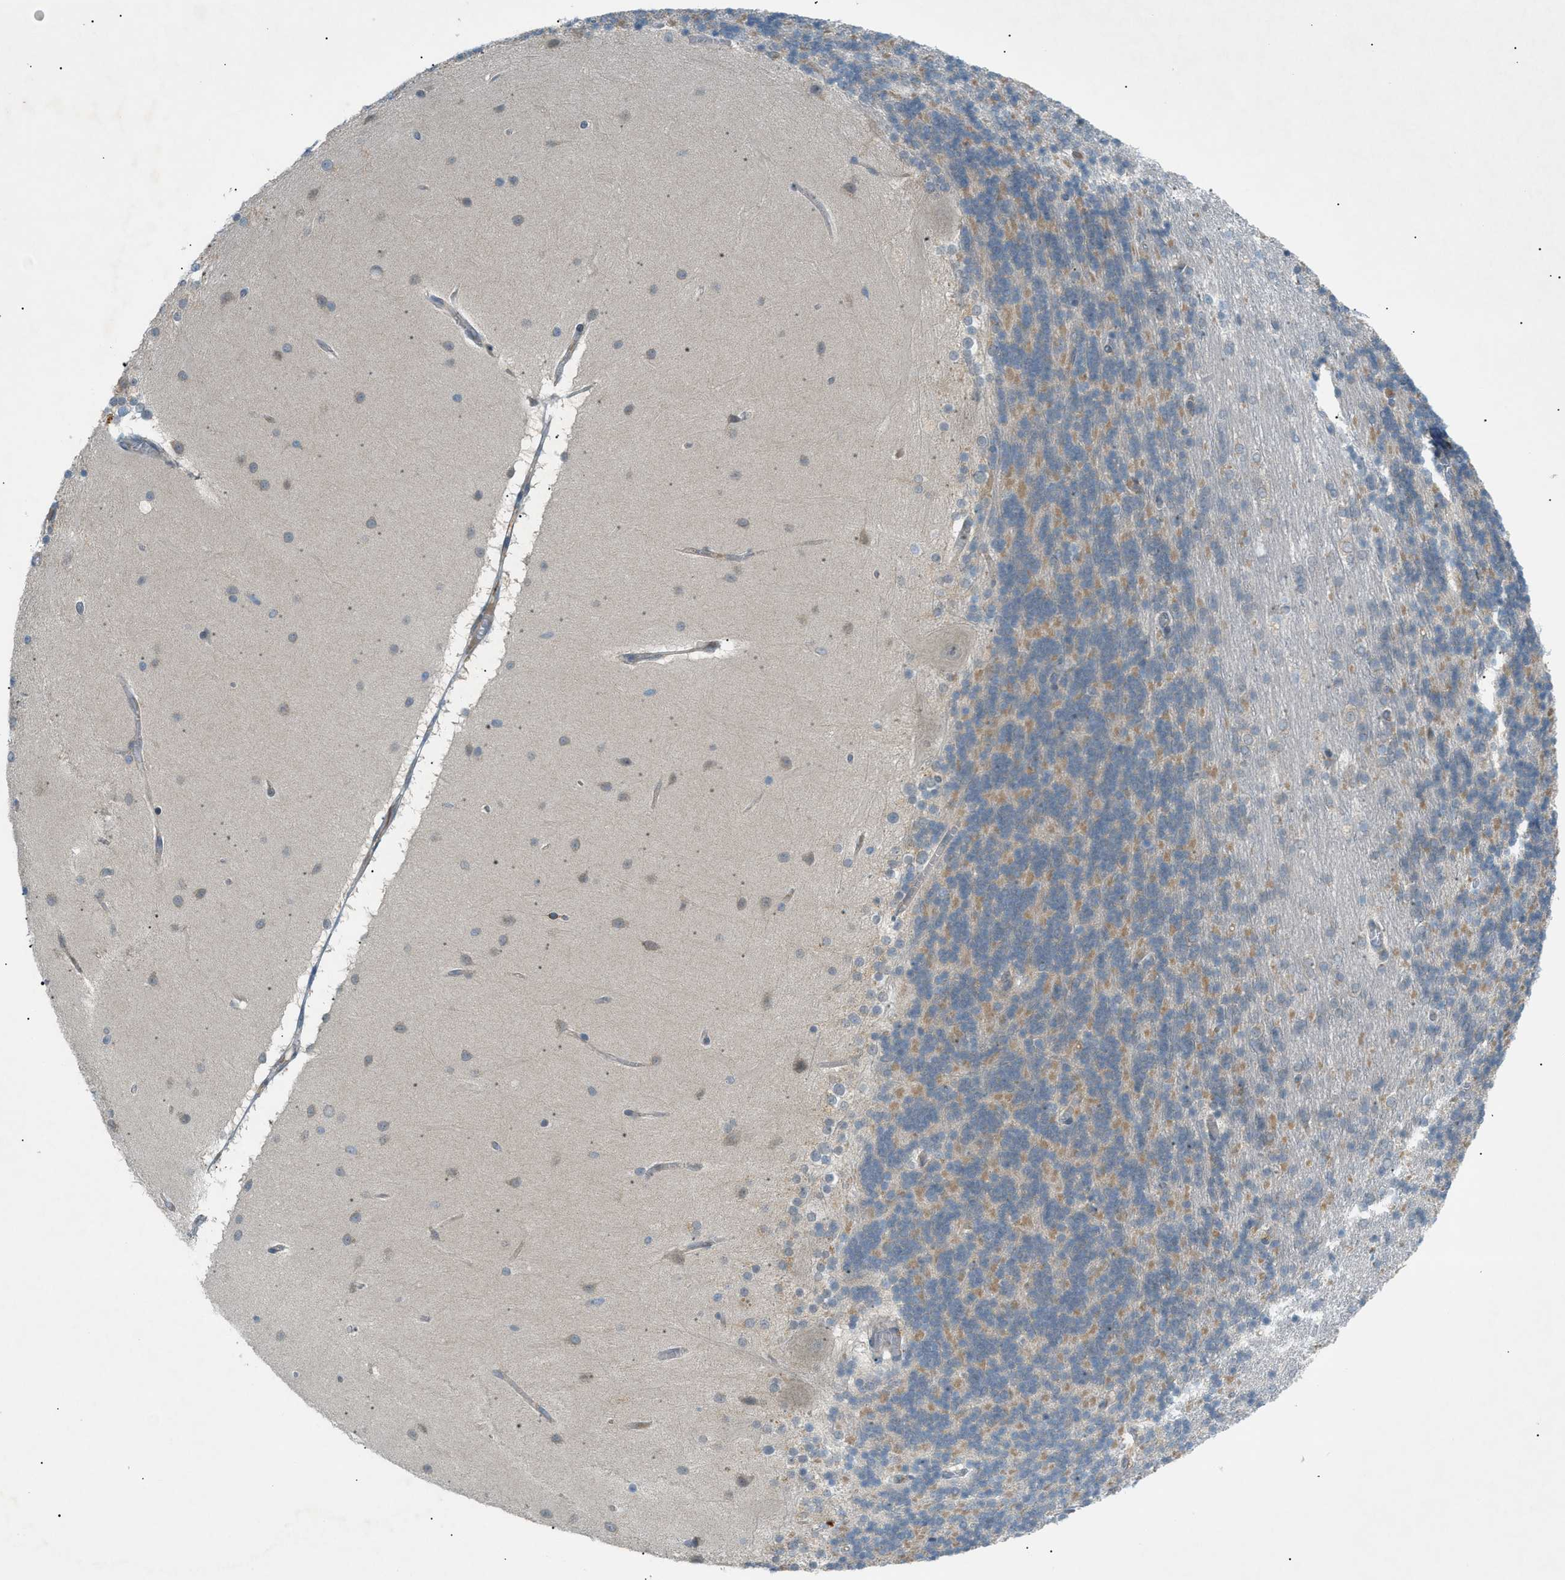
{"staining": {"intensity": "moderate", "quantity": "<25%", "location": "cytoplasmic/membranous"}, "tissue": "cerebellum", "cell_type": "Cells in granular layer", "image_type": "normal", "snomed": [{"axis": "morphology", "description": "Normal tissue, NOS"}, {"axis": "topography", "description": "Cerebellum"}], "caption": "Brown immunohistochemical staining in normal human cerebellum exhibits moderate cytoplasmic/membranous positivity in about <25% of cells in granular layer. (DAB = brown stain, brightfield microscopy at high magnification).", "gene": "DYRK1A", "patient": {"sex": "female", "age": 54}}